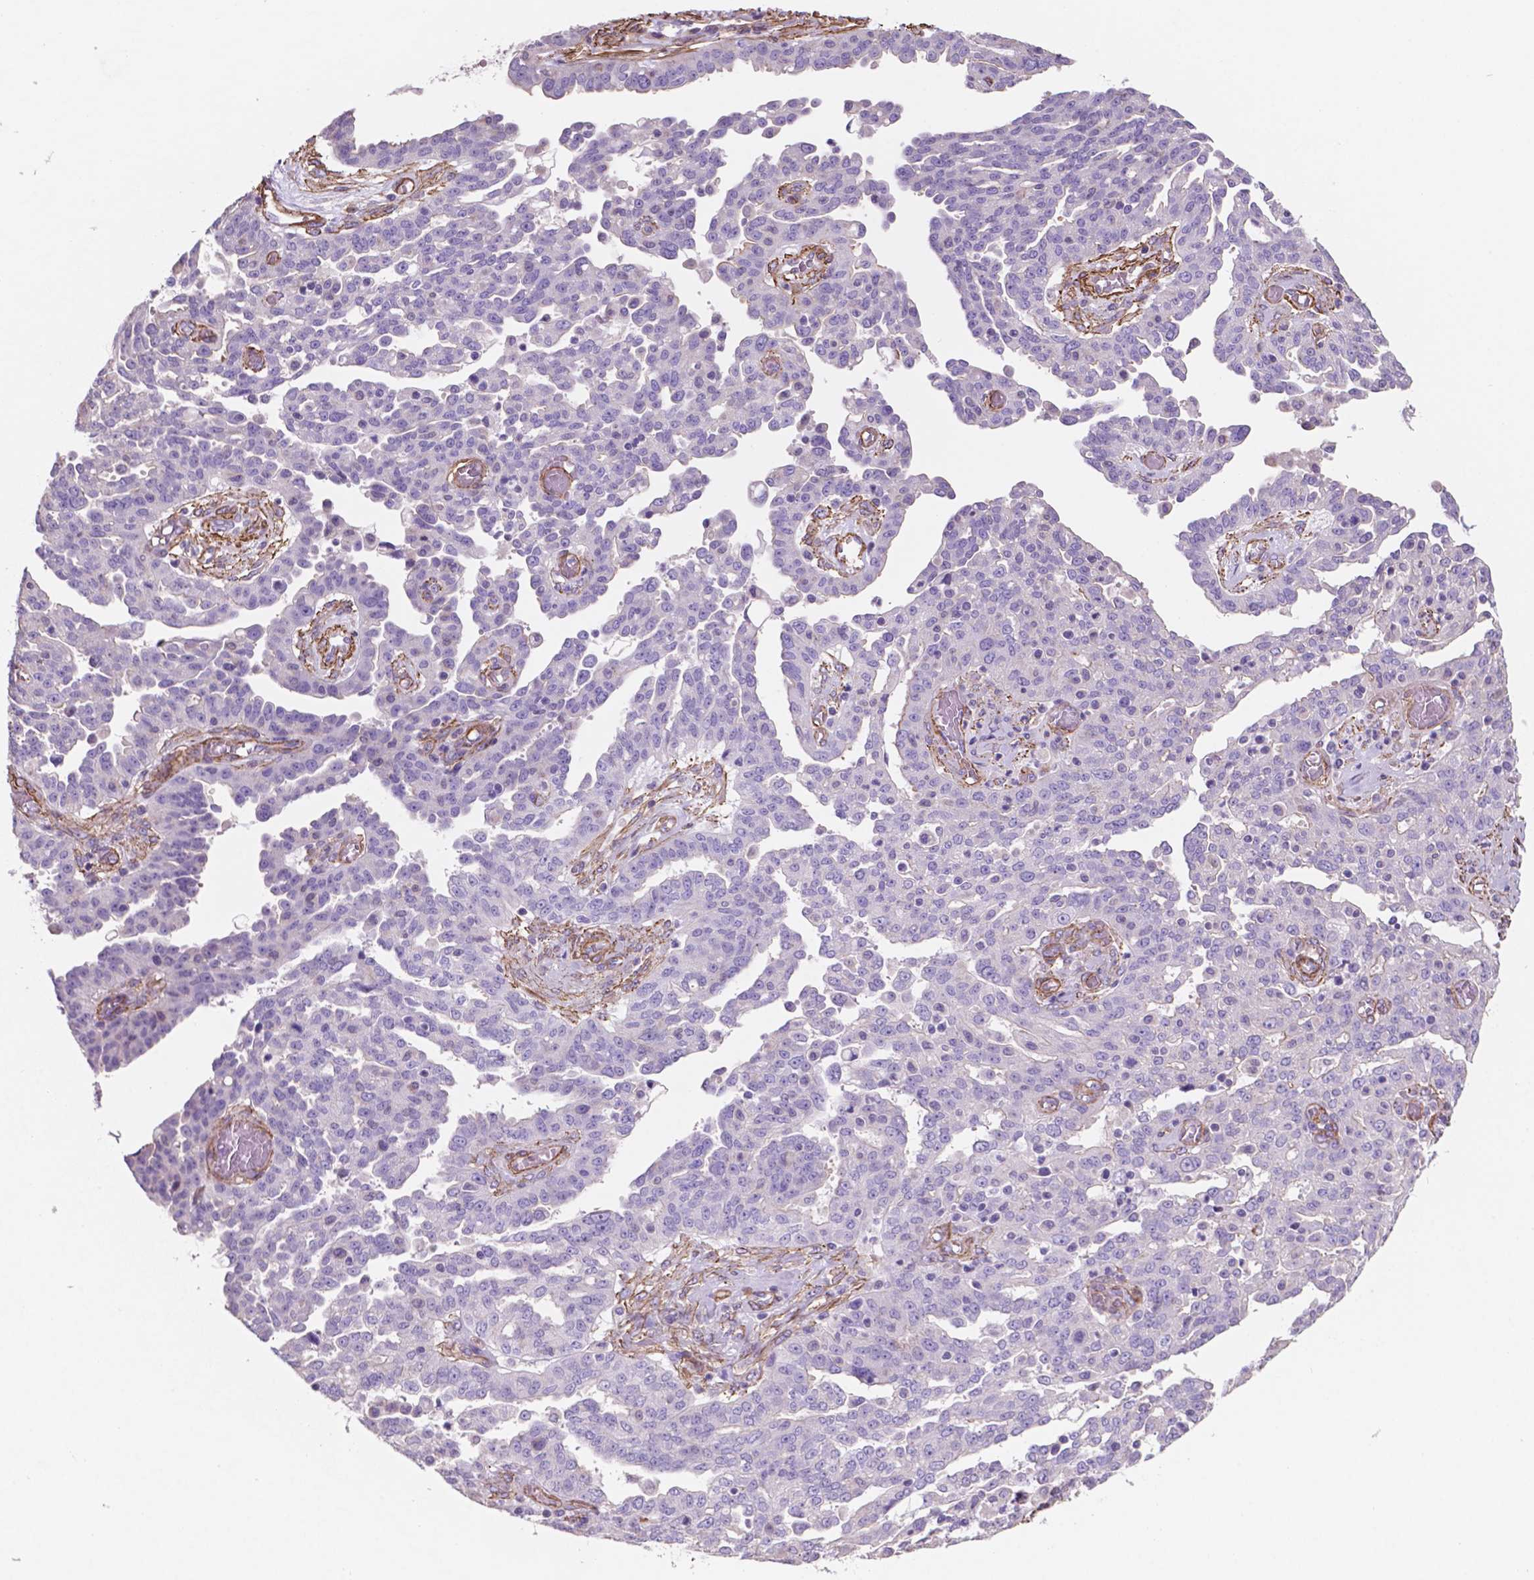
{"staining": {"intensity": "negative", "quantity": "none", "location": "none"}, "tissue": "ovarian cancer", "cell_type": "Tumor cells", "image_type": "cancer", "snomed": [{"axis": "morphology", "description": "Cystadenocarcinoma, serous, NOS"}, {"axis": "topography", "description": "Ovary"}], "caption": "An immunohistochemistry image of ovarian cancer is shown. There is no staining in tumor cells of ovarian cancer.", "gene": "TOR2A", "patient": {"sex": "female", "age": 67}}